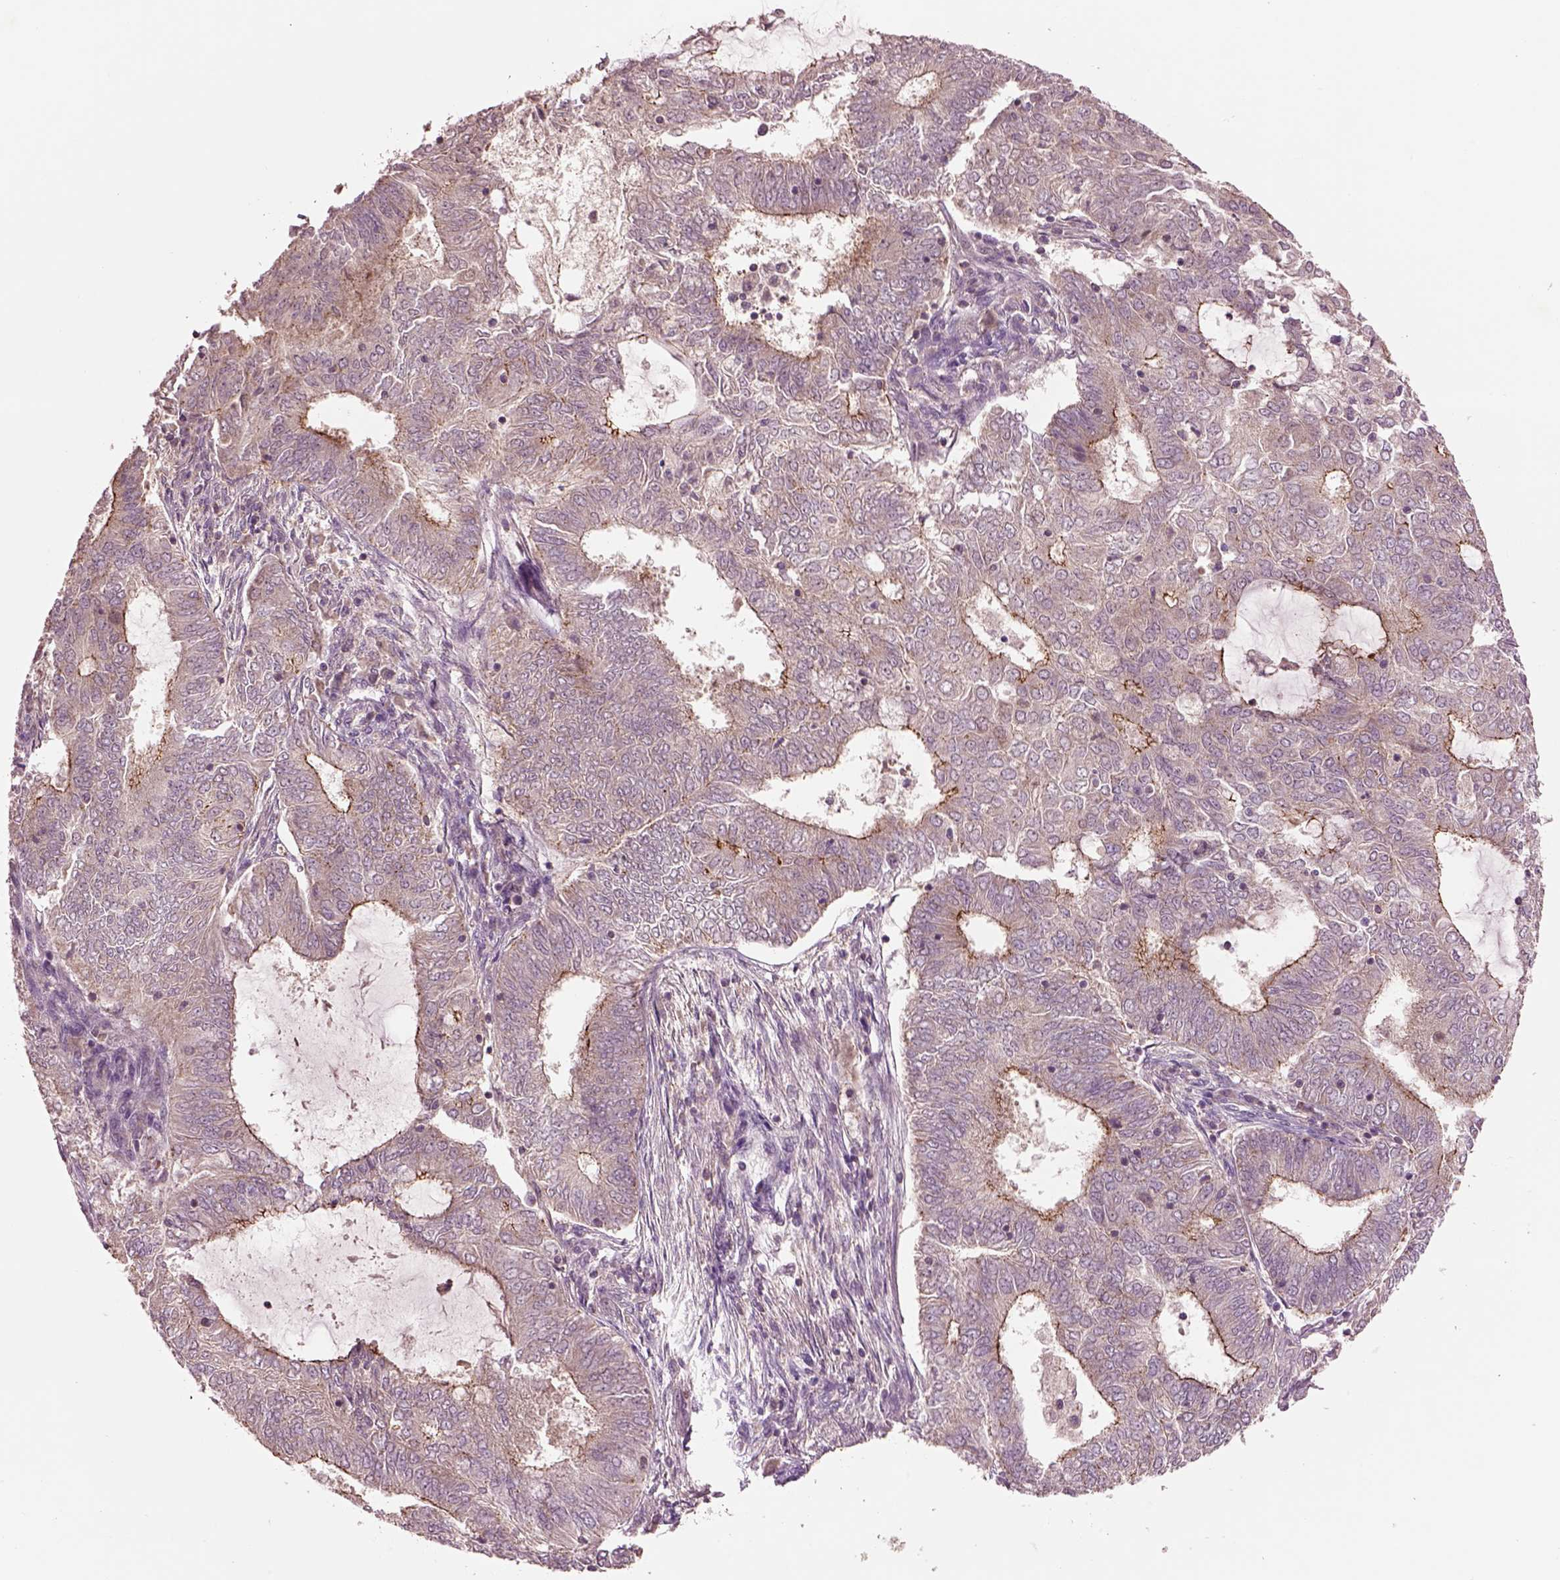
{"staining": {"intensity": "moderate", "quantity": "25%-75%", "location": "cytoplasmic/membranous"}, "tissue": "endometrial cancer", "cell_type": "Tumor cells", "image_type": "cancer", "snomed": [{"axis": "morphology", "description": "Adenocarcinoma, NOS"}, {"axis": "topography", "description": "Endometrium"}], "caption": "Approximately 25%-75% of tumor cells in human endometrial adenocarcinoma reveal moderate cytoplasmic/membranous protein positivity as visualized by brown immunohistochemical staining.", "gene": "MTHFS", "patient": {"sex": "female", "age": 62}}